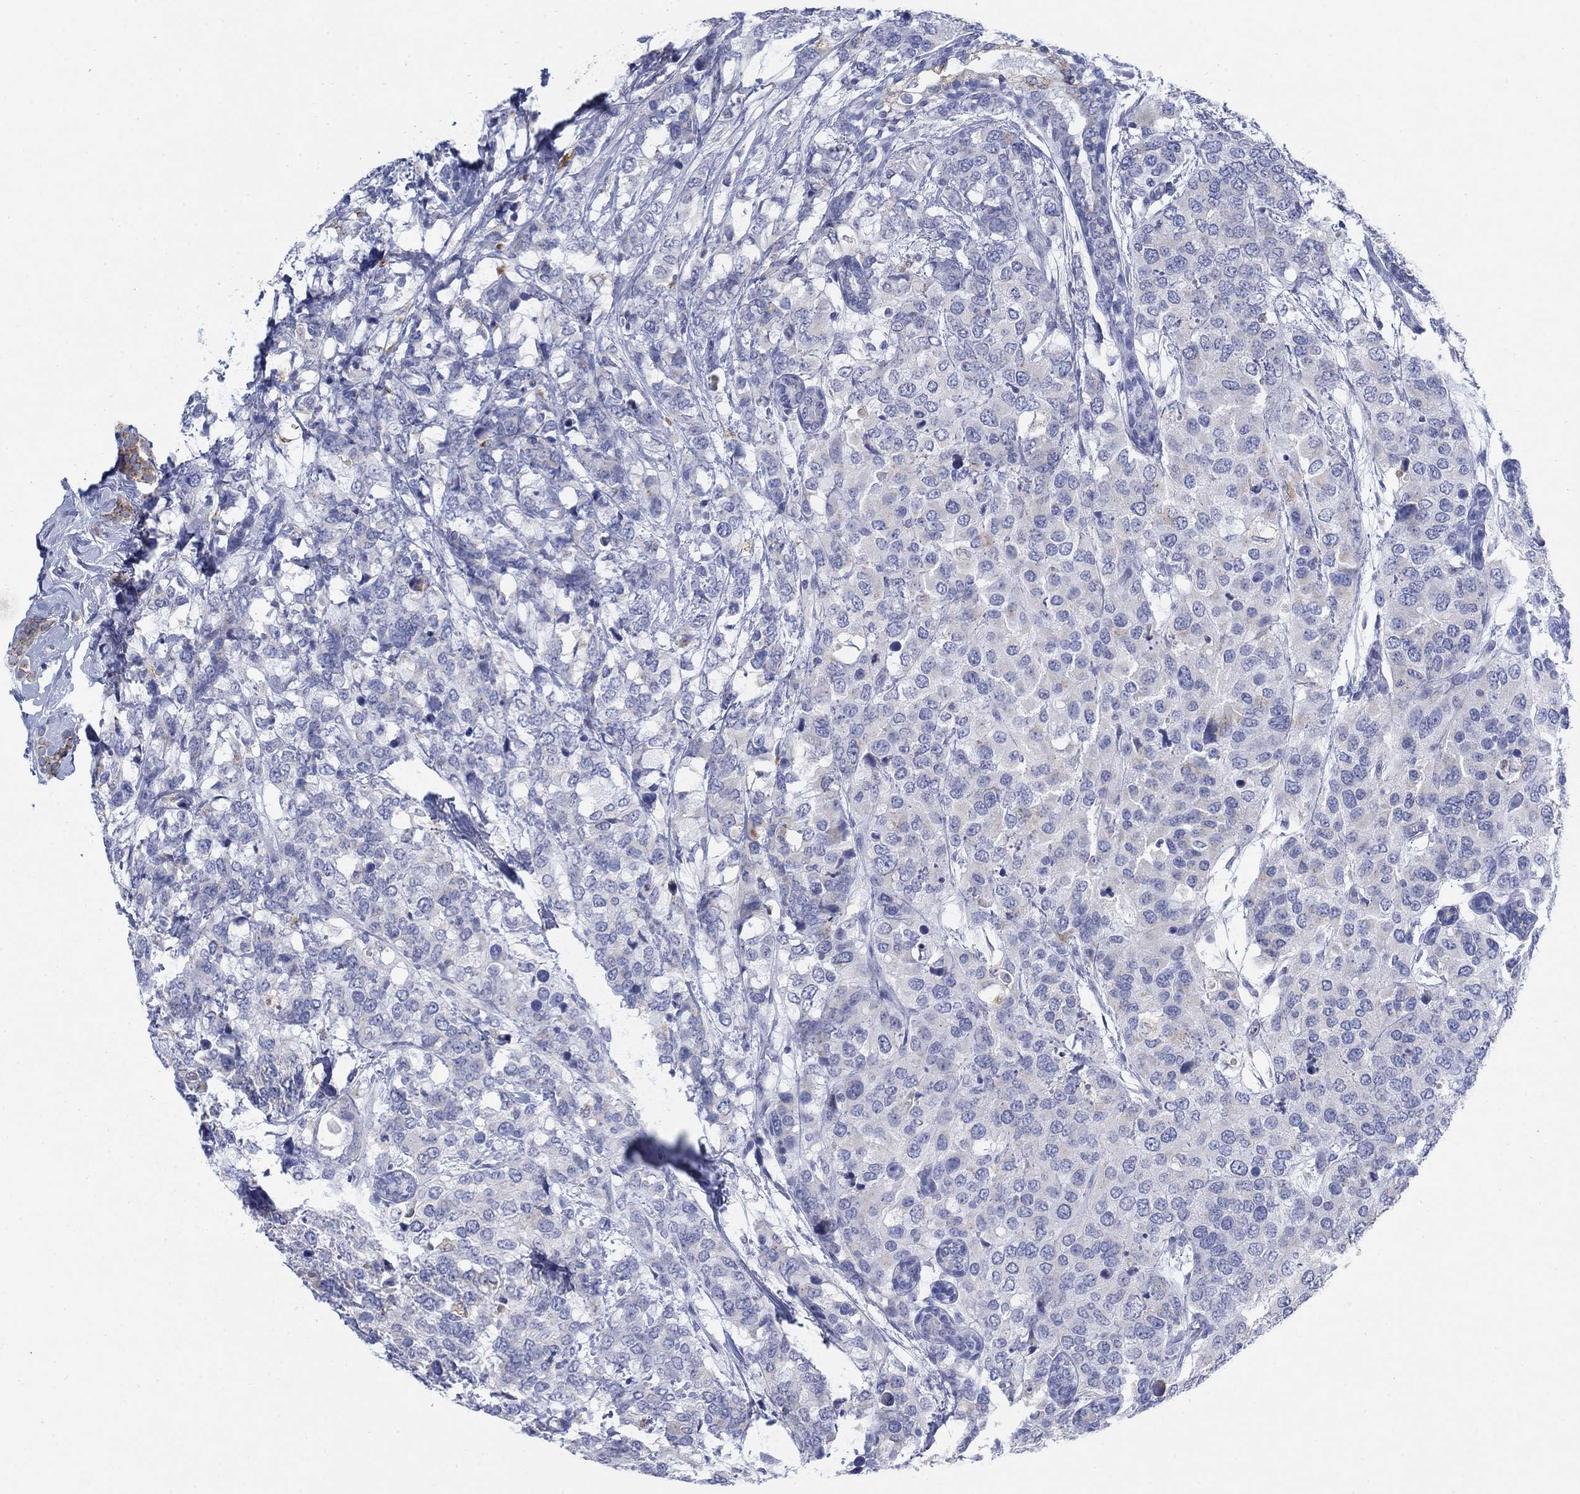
{"staining": {"intensity": "negative", "quantity": "none", "location": "none"}, "tissue": "breast cancer", "cell_type": "Tumor cells", "image_type": "cancer", "snomed": [{"axis": "morphology", "description": "Lobular carcinoma"}, {"axis": "topography", "description": "Breast"}], "caption": "This is a micrograph of immunohistochemistry staining of breast cancer, which shows no positivity in tumor cells.", "gene": "SCCPDH", "patient": {"sex": "female", "age": 59}}